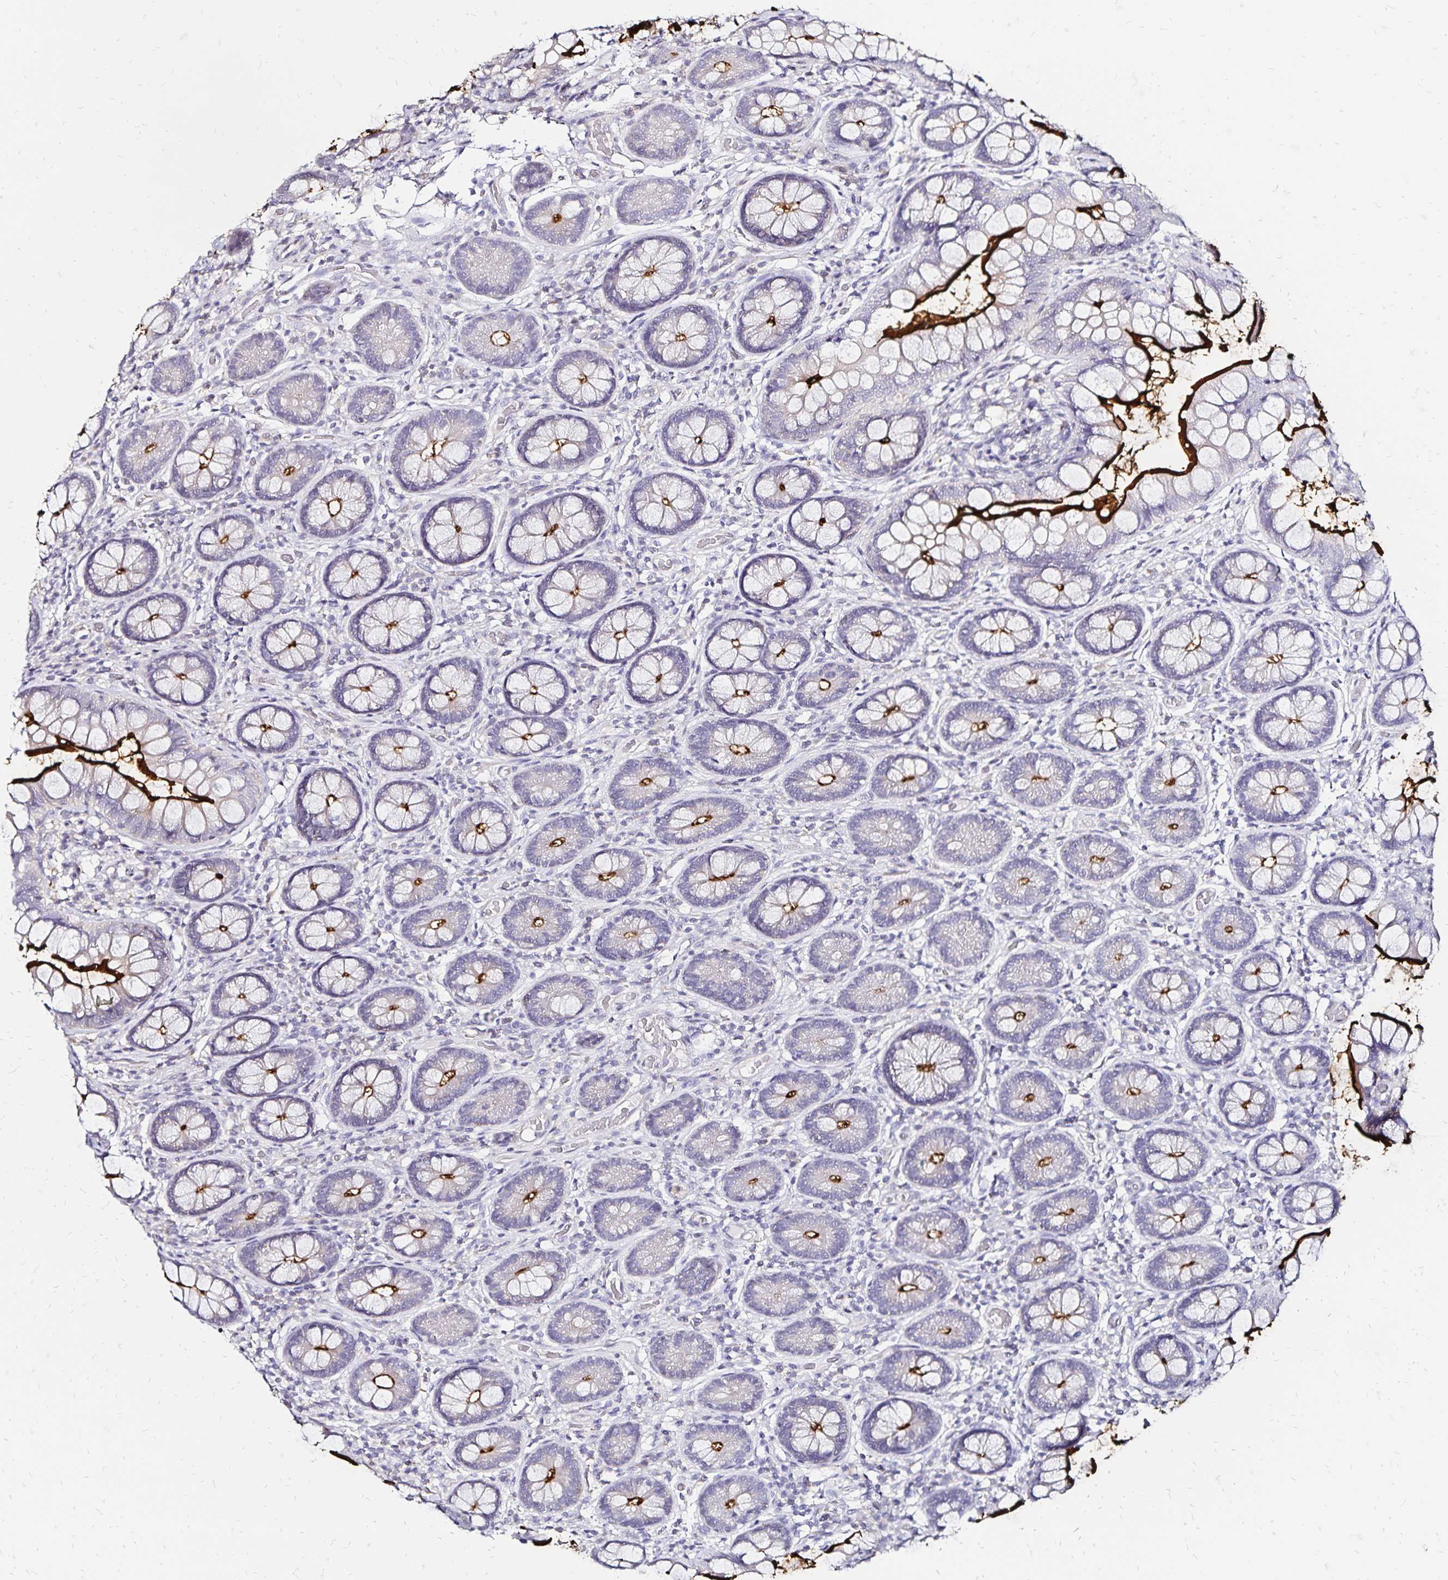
{"staining": {"intensity": "strong", "quantity": "25%-75%", "location": "cytoplasmic/membranous"}, "tissue": "small intestine", "cell_type": "Glandular cells", "image_type": "normal", "snomed": [{"axis": "morphology", "description": "Normal tissue, NOS"}, {"axis": "topography", "description": "Small intestine"}], "caption": "Small intestine stained with a brown dye exhibits strong cytoplasmic/membranous positive expression in about 25%-75% of glandular cells.", "gene": "SLC5A1", "patient": {"sex": "male", "age": 70}}